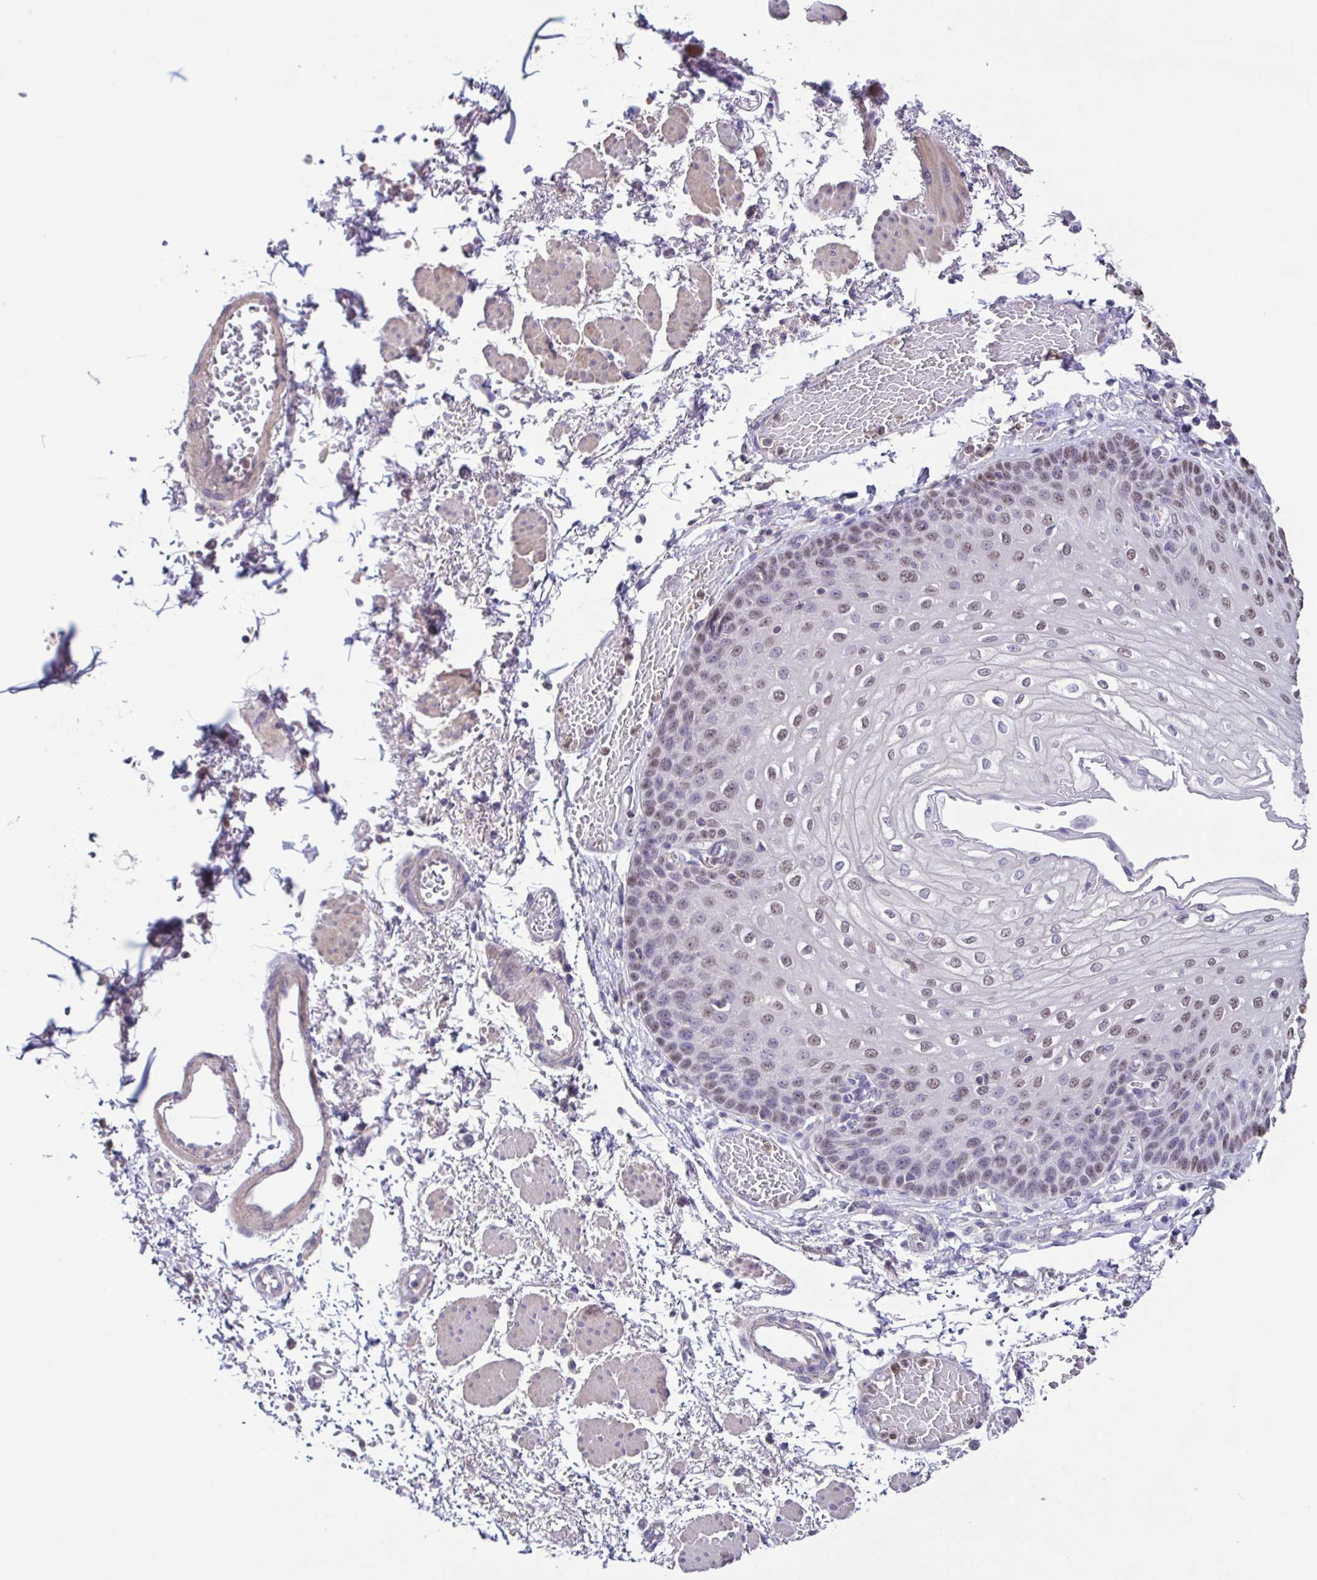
{"staining": {"intensity": "weak", "quantity": "25%-75%", "location": "nuclear"}, "tissue": "esophagus", "cell_type": "Squamous epithelial cells", "image_type": "normal", "snomed": [{"axis": "morphology", "description": "Normal tissue, NOS"}, {"axis": "morphology", "description": "Adenocarcinoma, NOS"}, {"axis": "topography", "description": "Esophagus"}], "caption": "Esophagus stained with a protein marker exhibits weak staining in squamous epithelial cells.", "gene": "ACTRT3", "patient": {"sex": "male", "age": 81}}